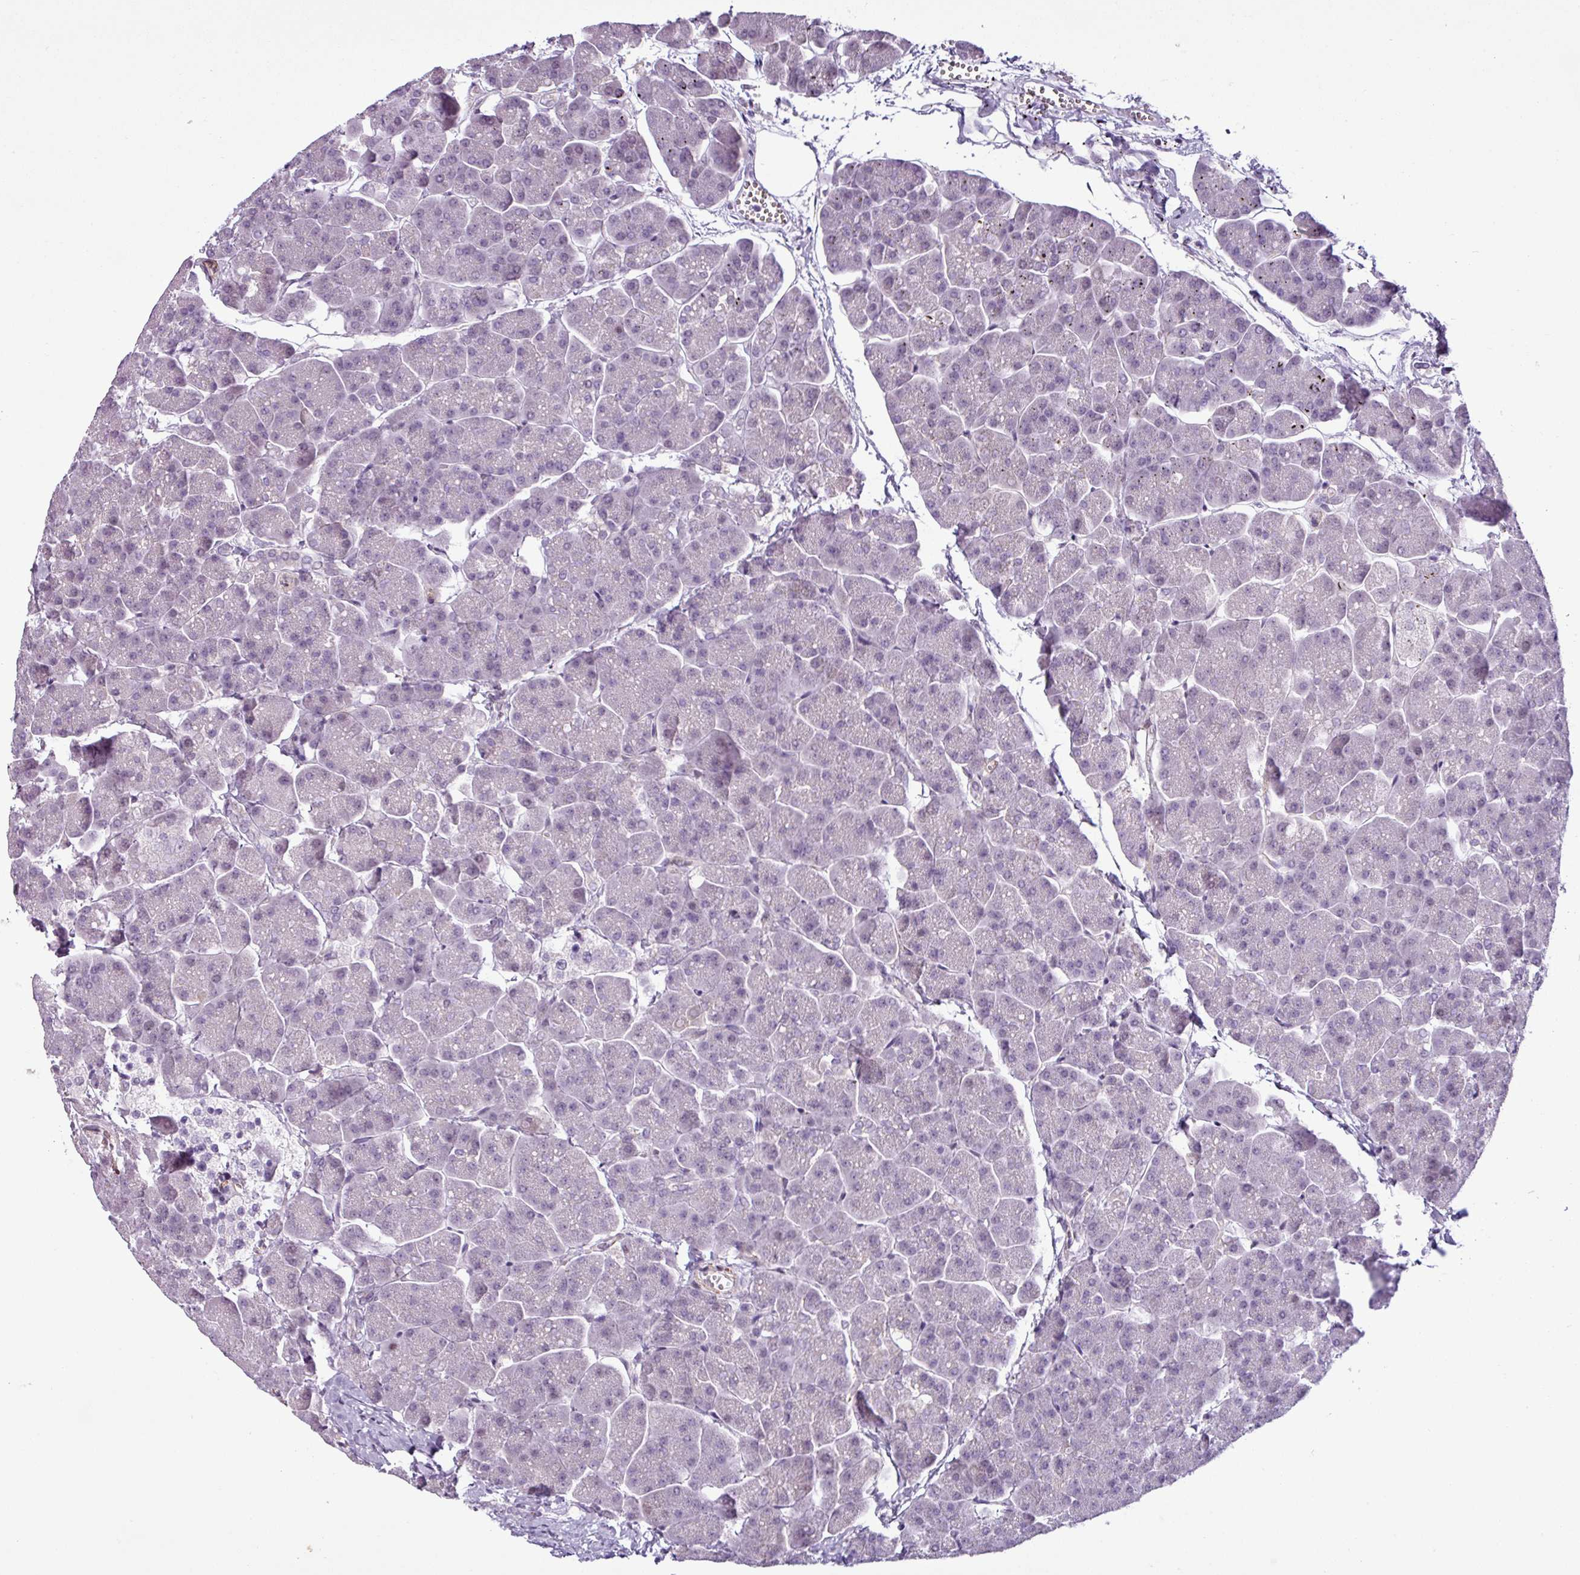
{"staining": {"intensity": "negative", "quantity": "none", "location": "none"}, "tissue": "pancreas", "cell_type": "Exocrine glandular cells", "image_type": "normal", "snomed": [{"axis": "morphology", "description": "Normal tissue, NOS"}, {"axis": "topography", "description": "Pancreas"}, {"axis": "topography", "description": "Peripheral nerve tissue"}], "caption": "Immunohistochemistry (IHC) photomicrograph of normal pancreas: human pancreas stained with DAB reveals no significant protein positivity in exocrine glandular cells.", "gene": "ATP10A", "patient": {"sex": "male", "age": 54}}